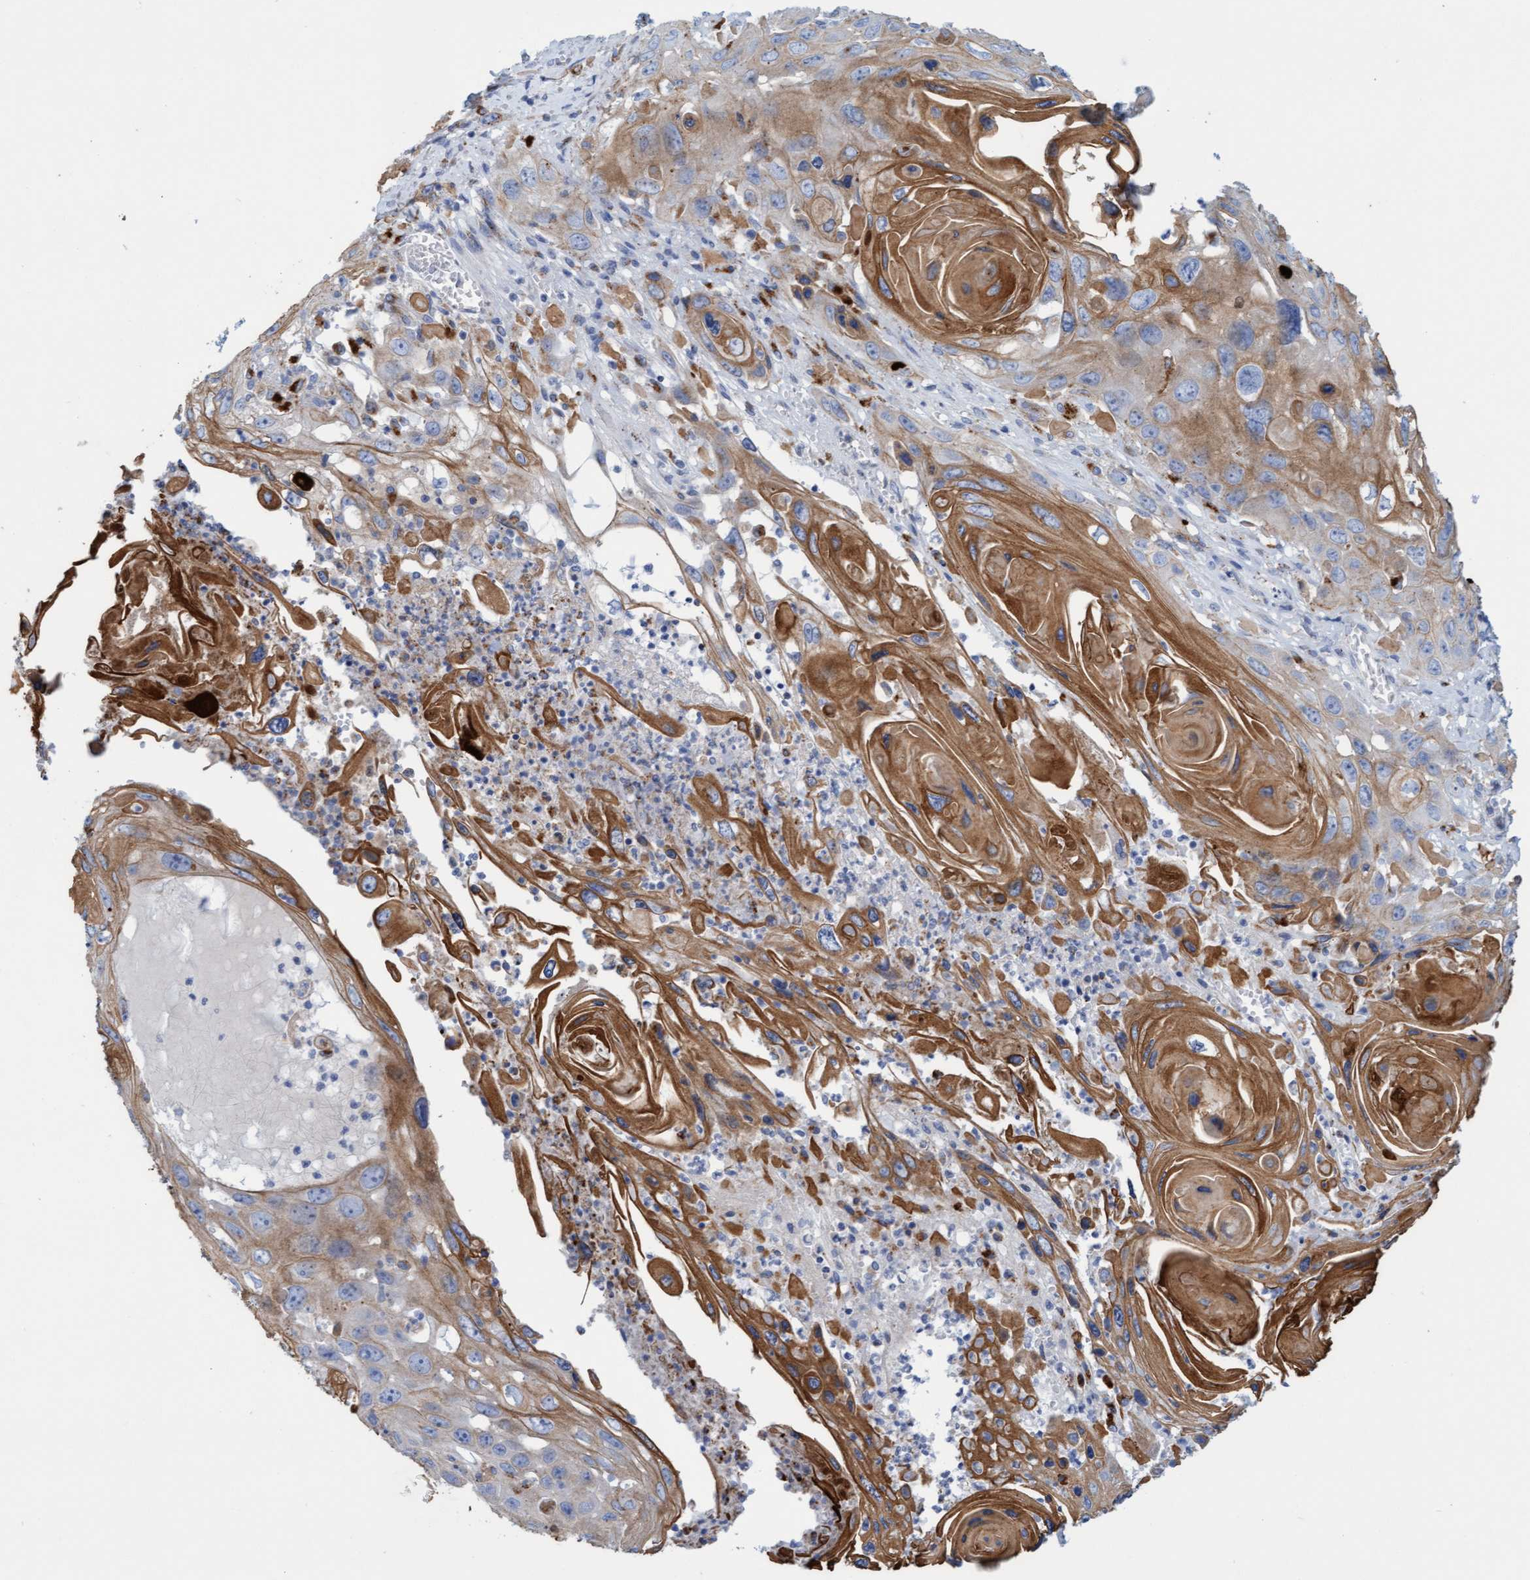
{"staining": {"intensity": "moderate", "quantity": ">75%", "location": "cytoplasmic/membranous"}, "tissue": "skin cancer", "cell_type": "Tumor cells", "image_type": "cancer", "snomed": [{"axis": "morphology", "description": "Squamous cell carcinoma, NOS"}, {"axis": "topography", "description": "Skin"}], "caption": "DAB (3,3'-diaminobenzidine) immunohistochemical staining of human skin cancer demonstrates moderate cytoplasmic/membranous protein positivity in about >75% of tumor cells. The protein of interest is stained brown, and the nuclei are stained in blue (DAB IHC with brightfield microscopy, high magnification).", "gene": "SGSH", "patient": {"sex": "male", "age": 55}}